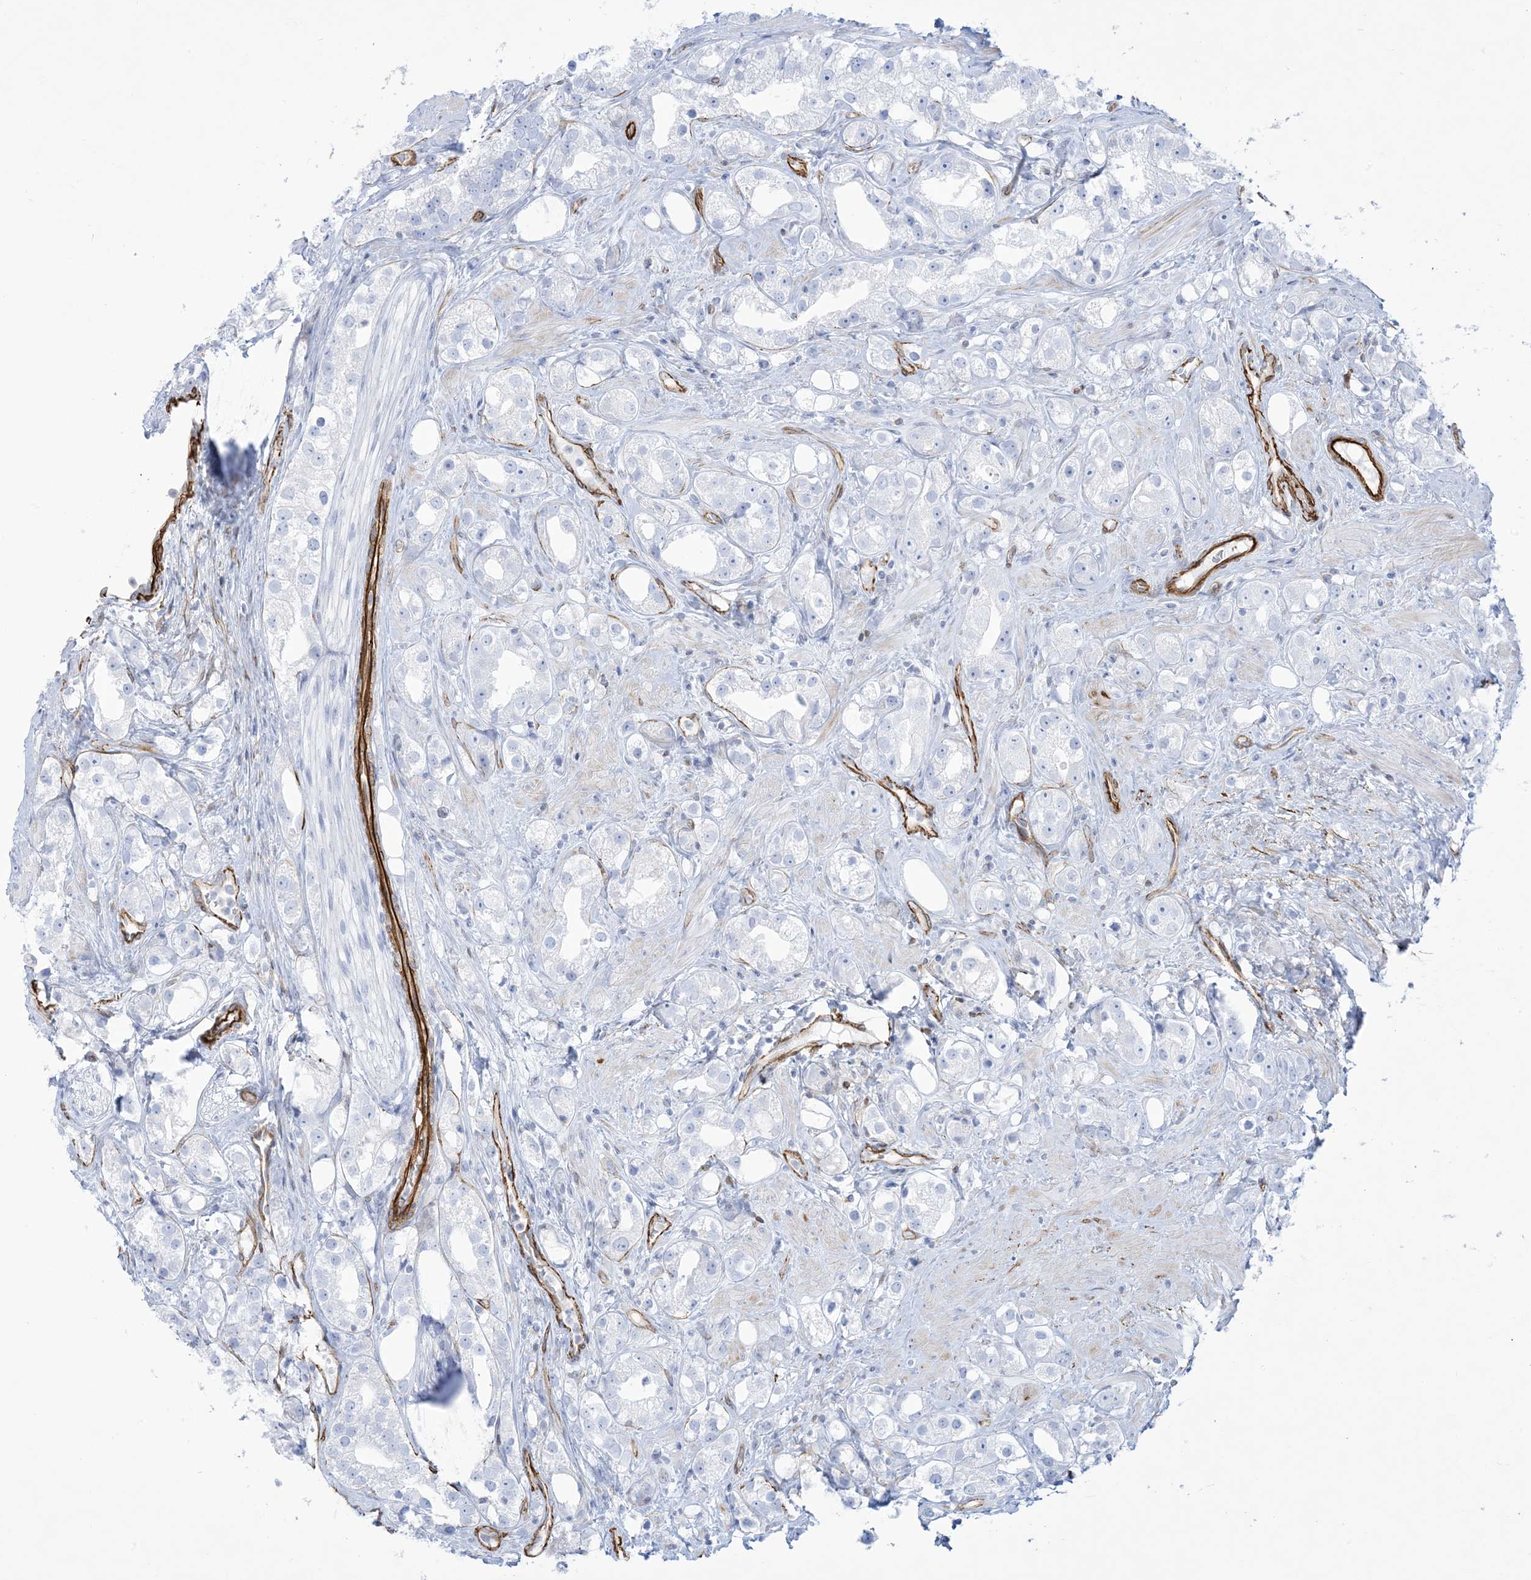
{"staining": {"intensity": "negative", "quantity": "none", "location": "none"}, "tissue": "prostate cancer", "cell_type": "Tumor cells", "image_type": "cancer", "snomed": [{"axis": "morphology", "description": "Adenocarcinoma, NOS"}, {"axis": "topography", "description": "Prostate"}], "caption": "Protein analysis of prostate cancer shows no significant positivity in tumor cells.", "gene": "B3GNT7", "patient": {"sex": "male", "age": 79}}